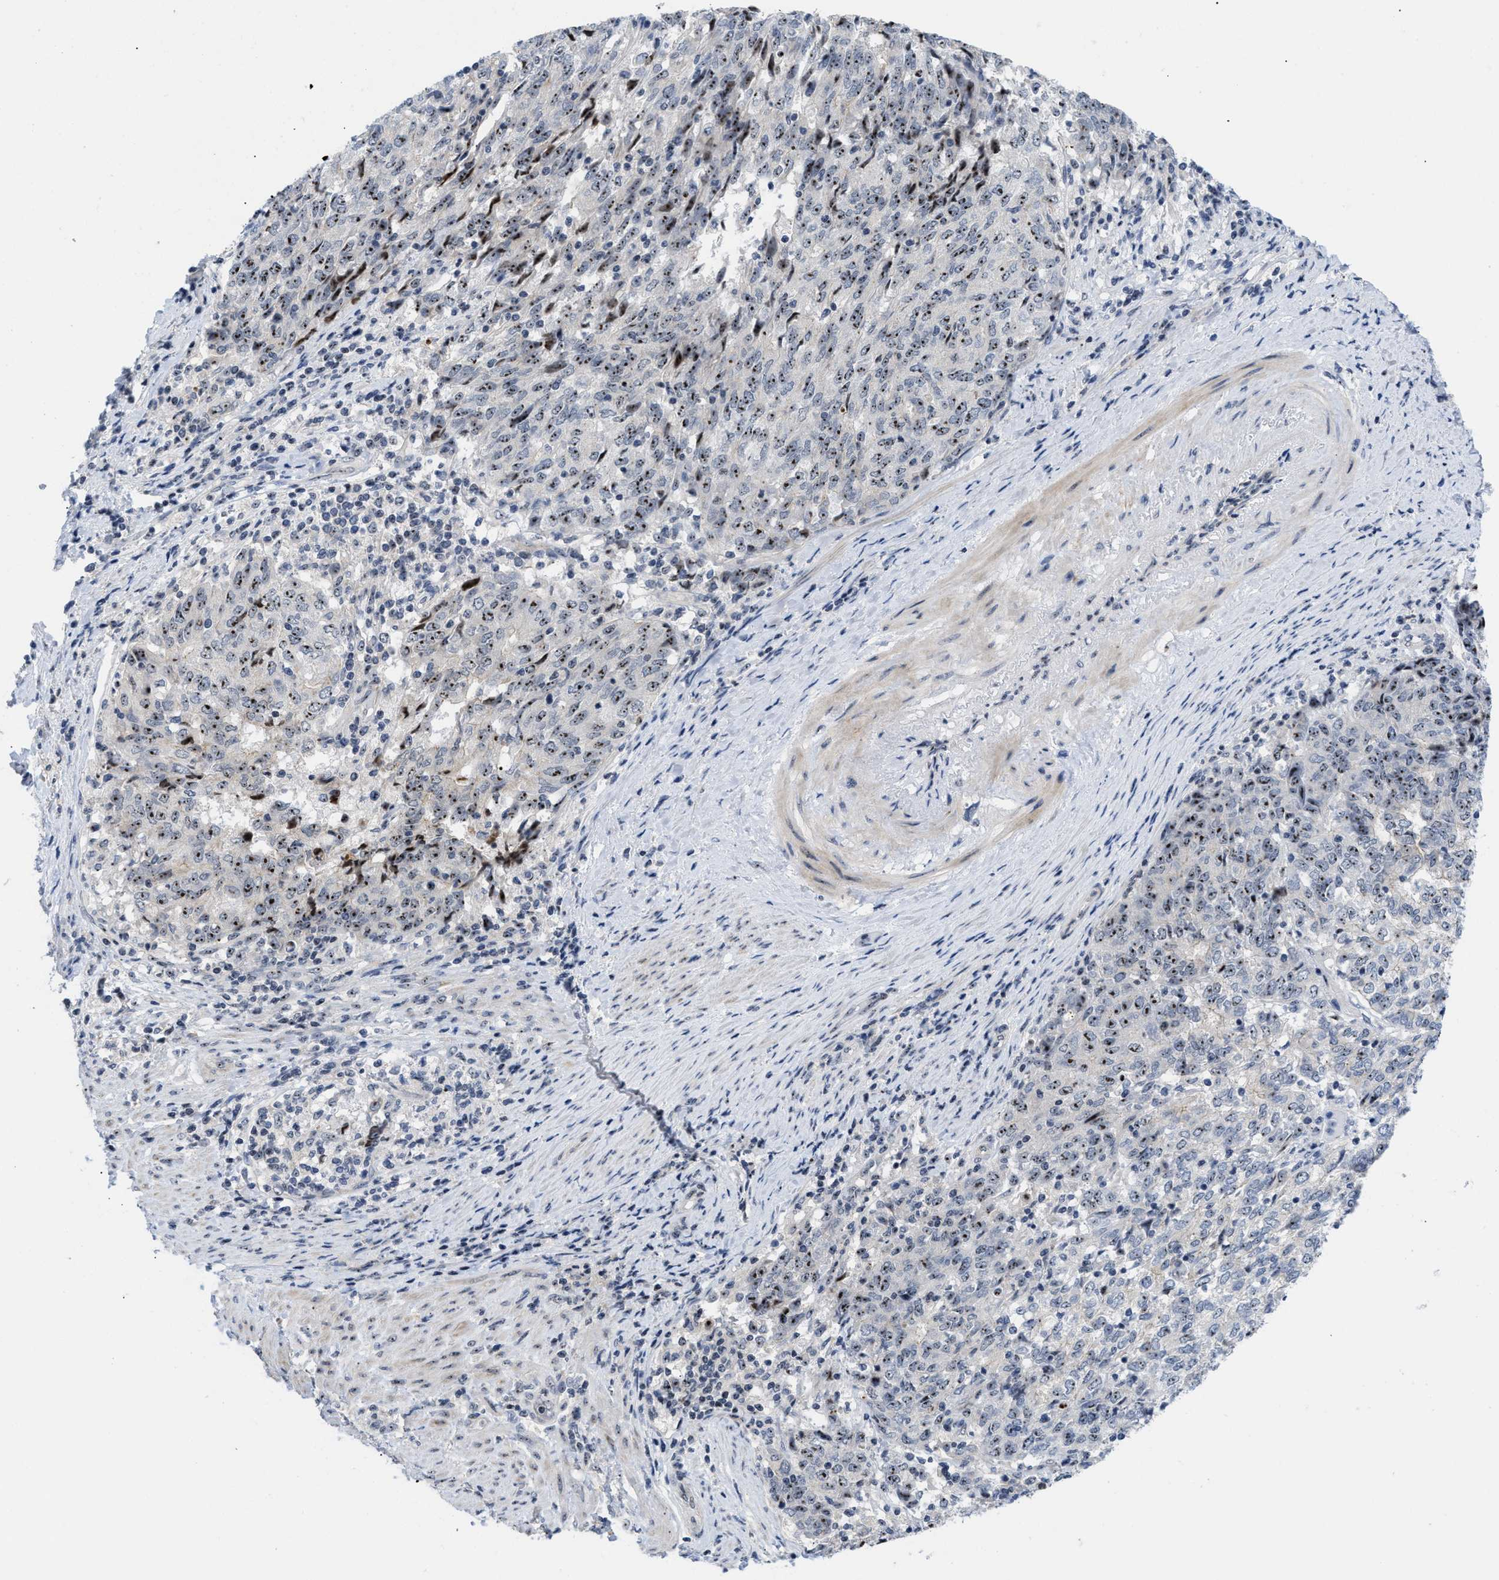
{"staining": {"intensity": "moderate", "quantity": ">75%", "location": "nuclear"}, "tissue": "endometrial cancer", "cell_type": "Tumor cells", "image_type": "cancer", "snomed": [{"axis": "morphology", "description": "Adenocarcinoma, NOS"}, {"axis": "topography", "description": "Endometrium"}], "caption": "A micrograph of endometrial cancer (adenocarcinoma) stained for a protein exhibits moderate nuclear brown staining in tumor cells.", "gene": "NOP58", "patient": {"sex": "female", "age": 80}}